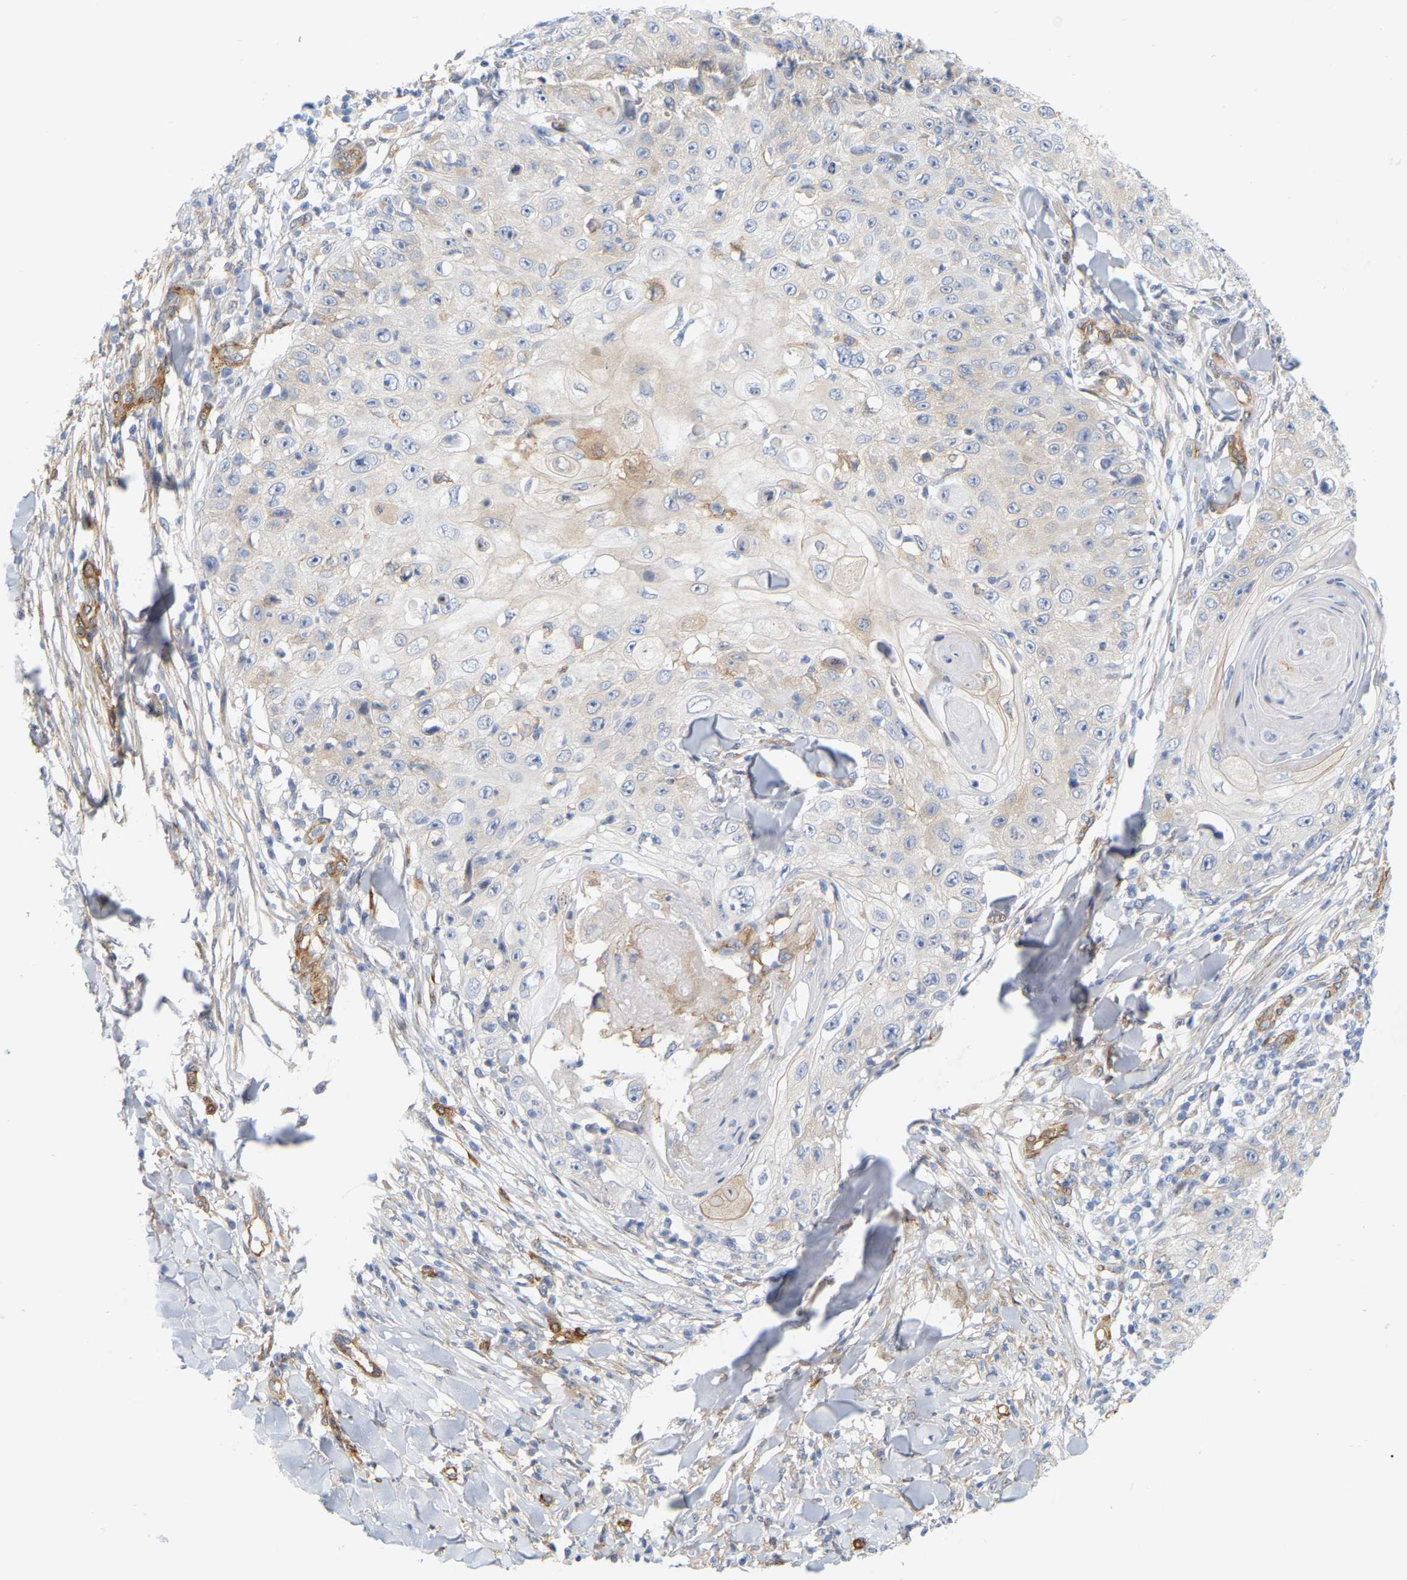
{"staining": {"intensity": "weak", "quantity": "<25%", "location": "cytoplasmic/membranous"}, "tissue": "skin cancer", "cell_type": "Tumor cells", "image_type": "cancer", "snomed": [{"axis": "morphology", "description": "Squamous cell carcinoma, NOS"}, {"axis": "topography", "description": "Skin"}], "caption": "Tumor cells show no significant positivity in skin cancer. The staining is performed using DAB (3,3'-diaminobenzidine) brown chromogen with nuclei counter-stained in using hematoxylin.", "gene": "RAPH1", "patient": {"sex": "male", "age": 86}}